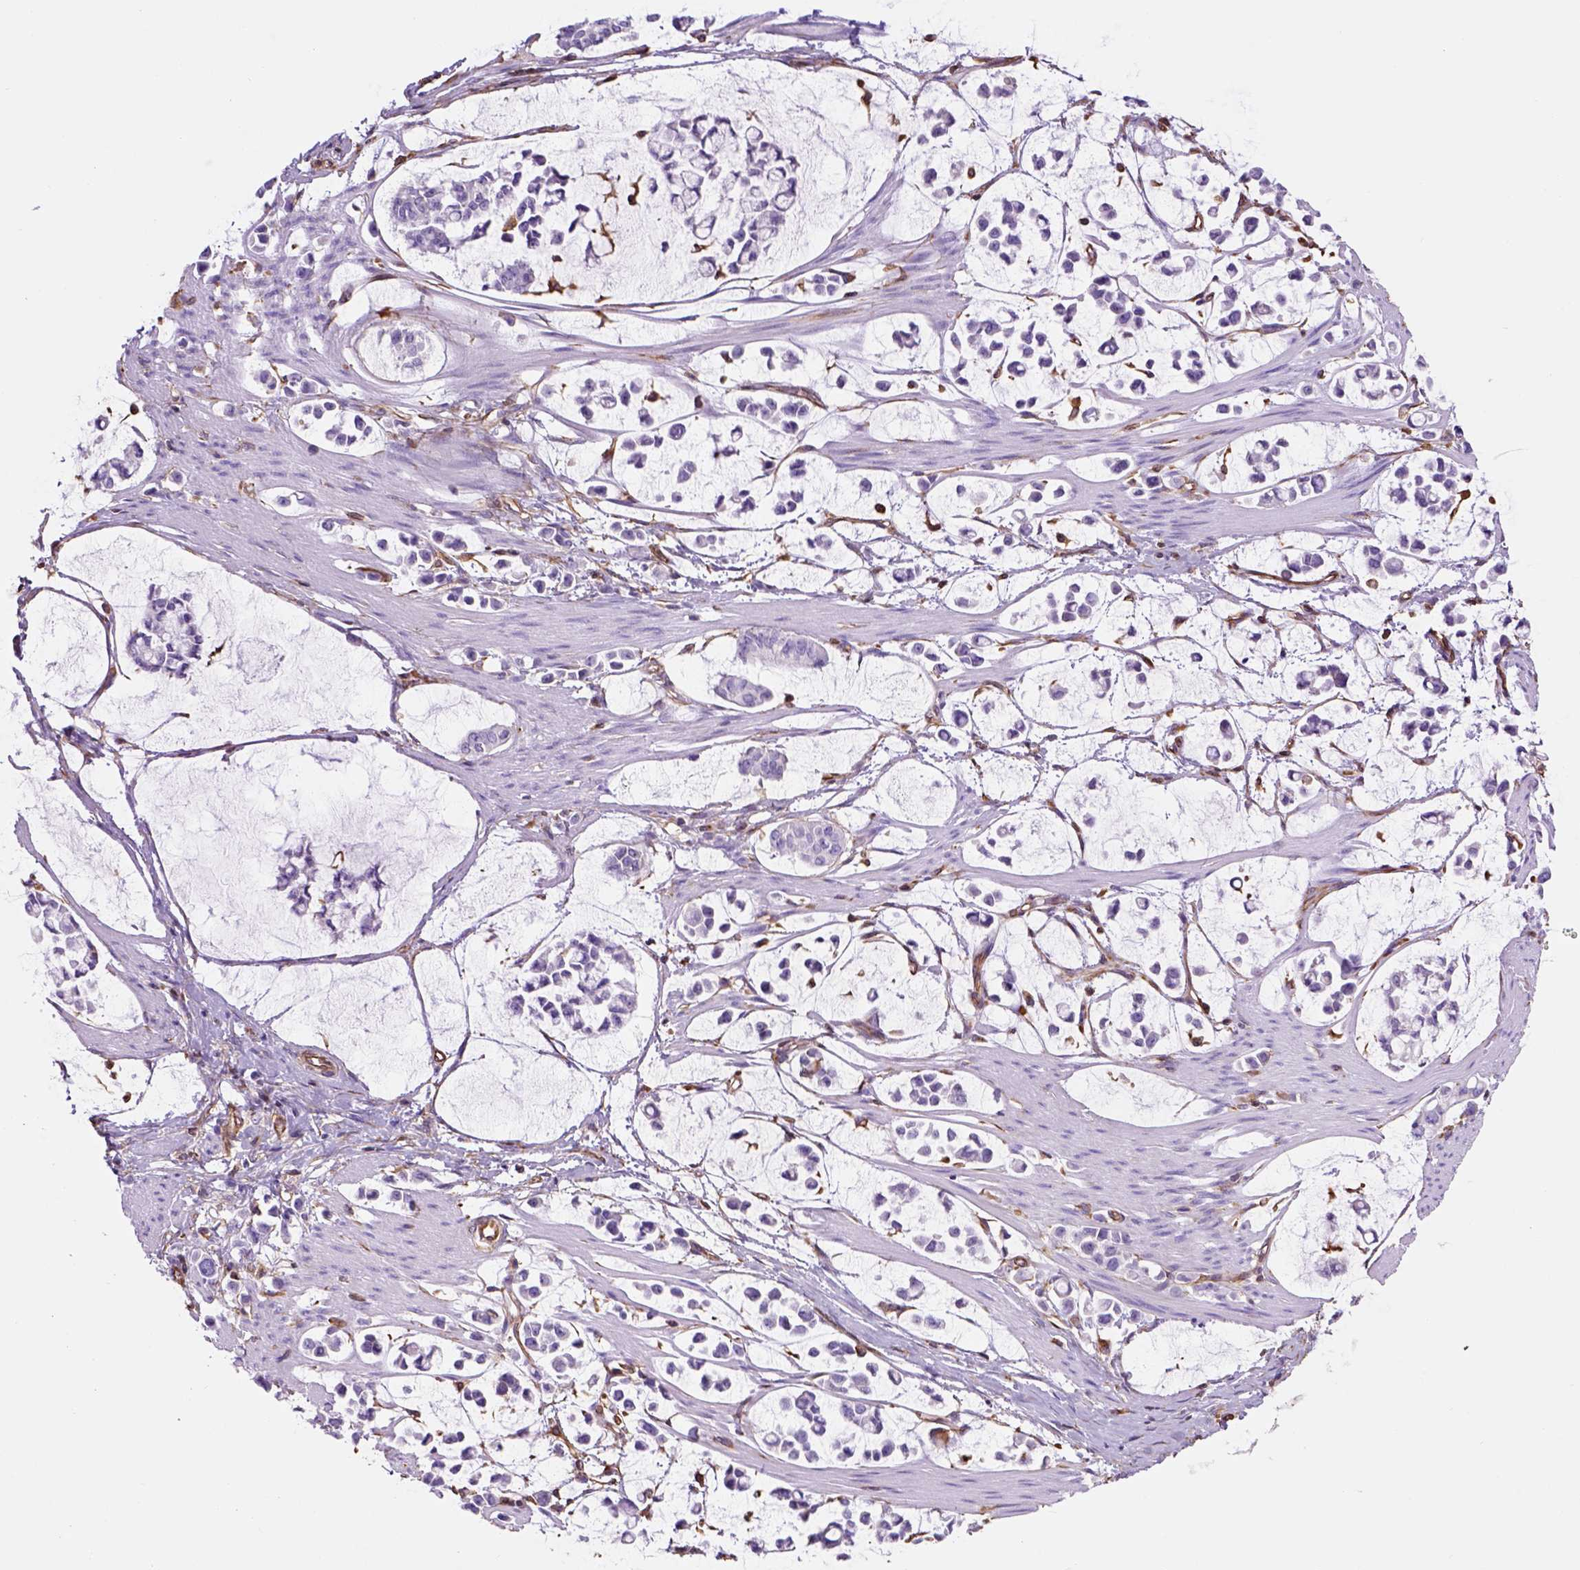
{"staining": {"intensity": "negative", "quantity": "none", "location": "none"}, "tissue": "stomach cancer", "cell_type": "Tumor cells", "image_type": "cancer", "snomed": [{"axis": "morphology", "description": "Adenocarcinoma, NOS"}, {"axis": "topography", "description": "Stomach"}], "caption": "This is an IHC image of human stomach cancer (adenocarcinoma). There is no positivity in tumor cells.", "gene": "ZZZ3", "patient": {"sex": "male", "age": 82}}